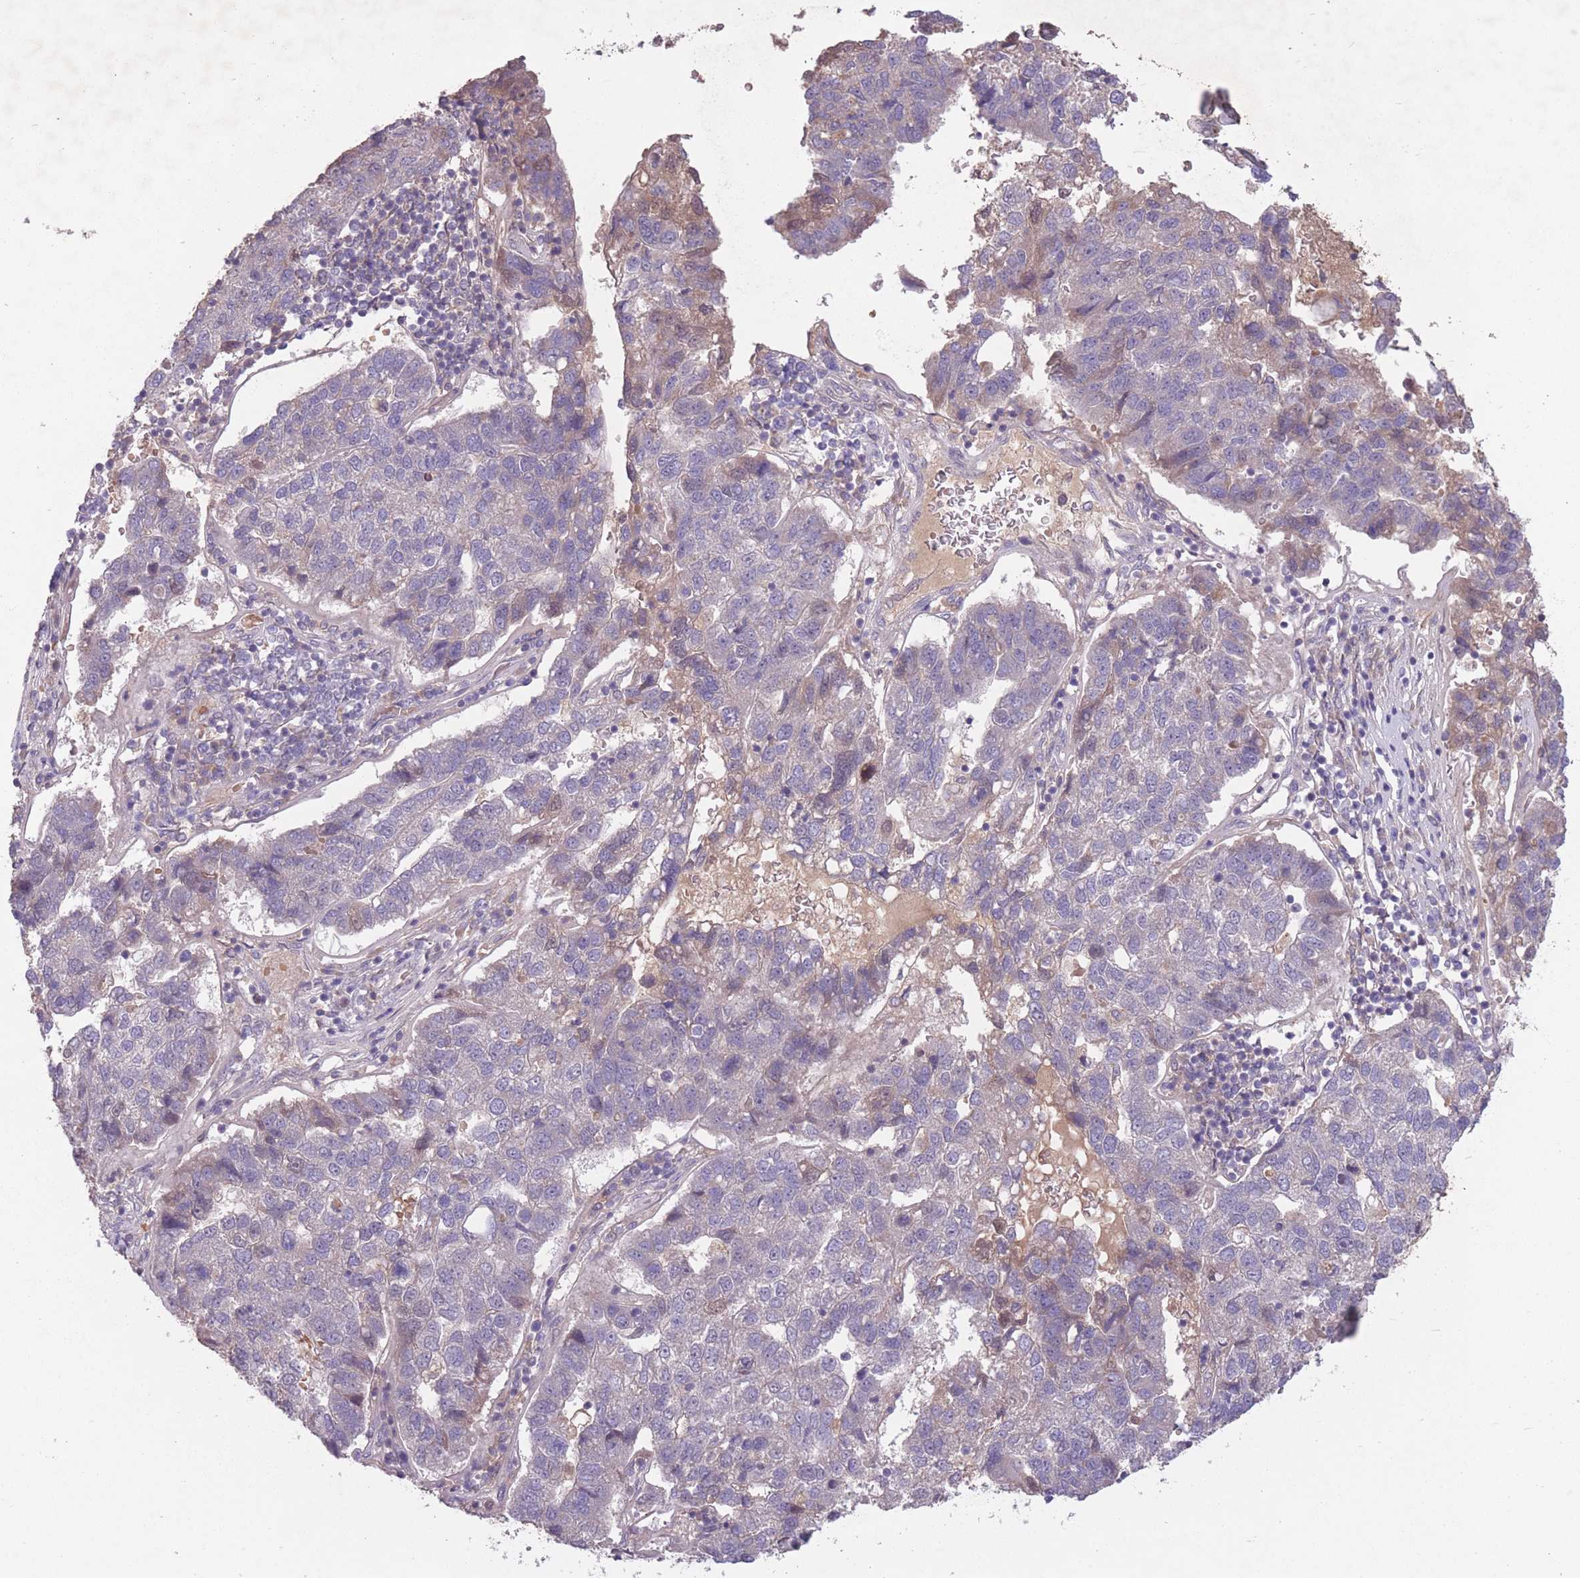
{"staining": {"intensity": "negative", "quantity": "none", "location": "none"}, "tissue": "pancreatic cancer", "cell_type": "Tumor cells", "image_type": "cancer", "snomed": [{"axis": "morphology", "description": "Adenocarcinoma, NOS"}, {"axis": "topography", "description": "Pancreas"}], "caption": "Photomicrograph shows no significant protein staining in tumor cells of pancreatic cancer (adenocarcinoma). (Stains: DAB IHC with hematoxylin counter stain, Microscopy: brightfield microscopy at high magnification).", "gene": "OR2V2", "patient": {"sex": "female", "age": 61}}